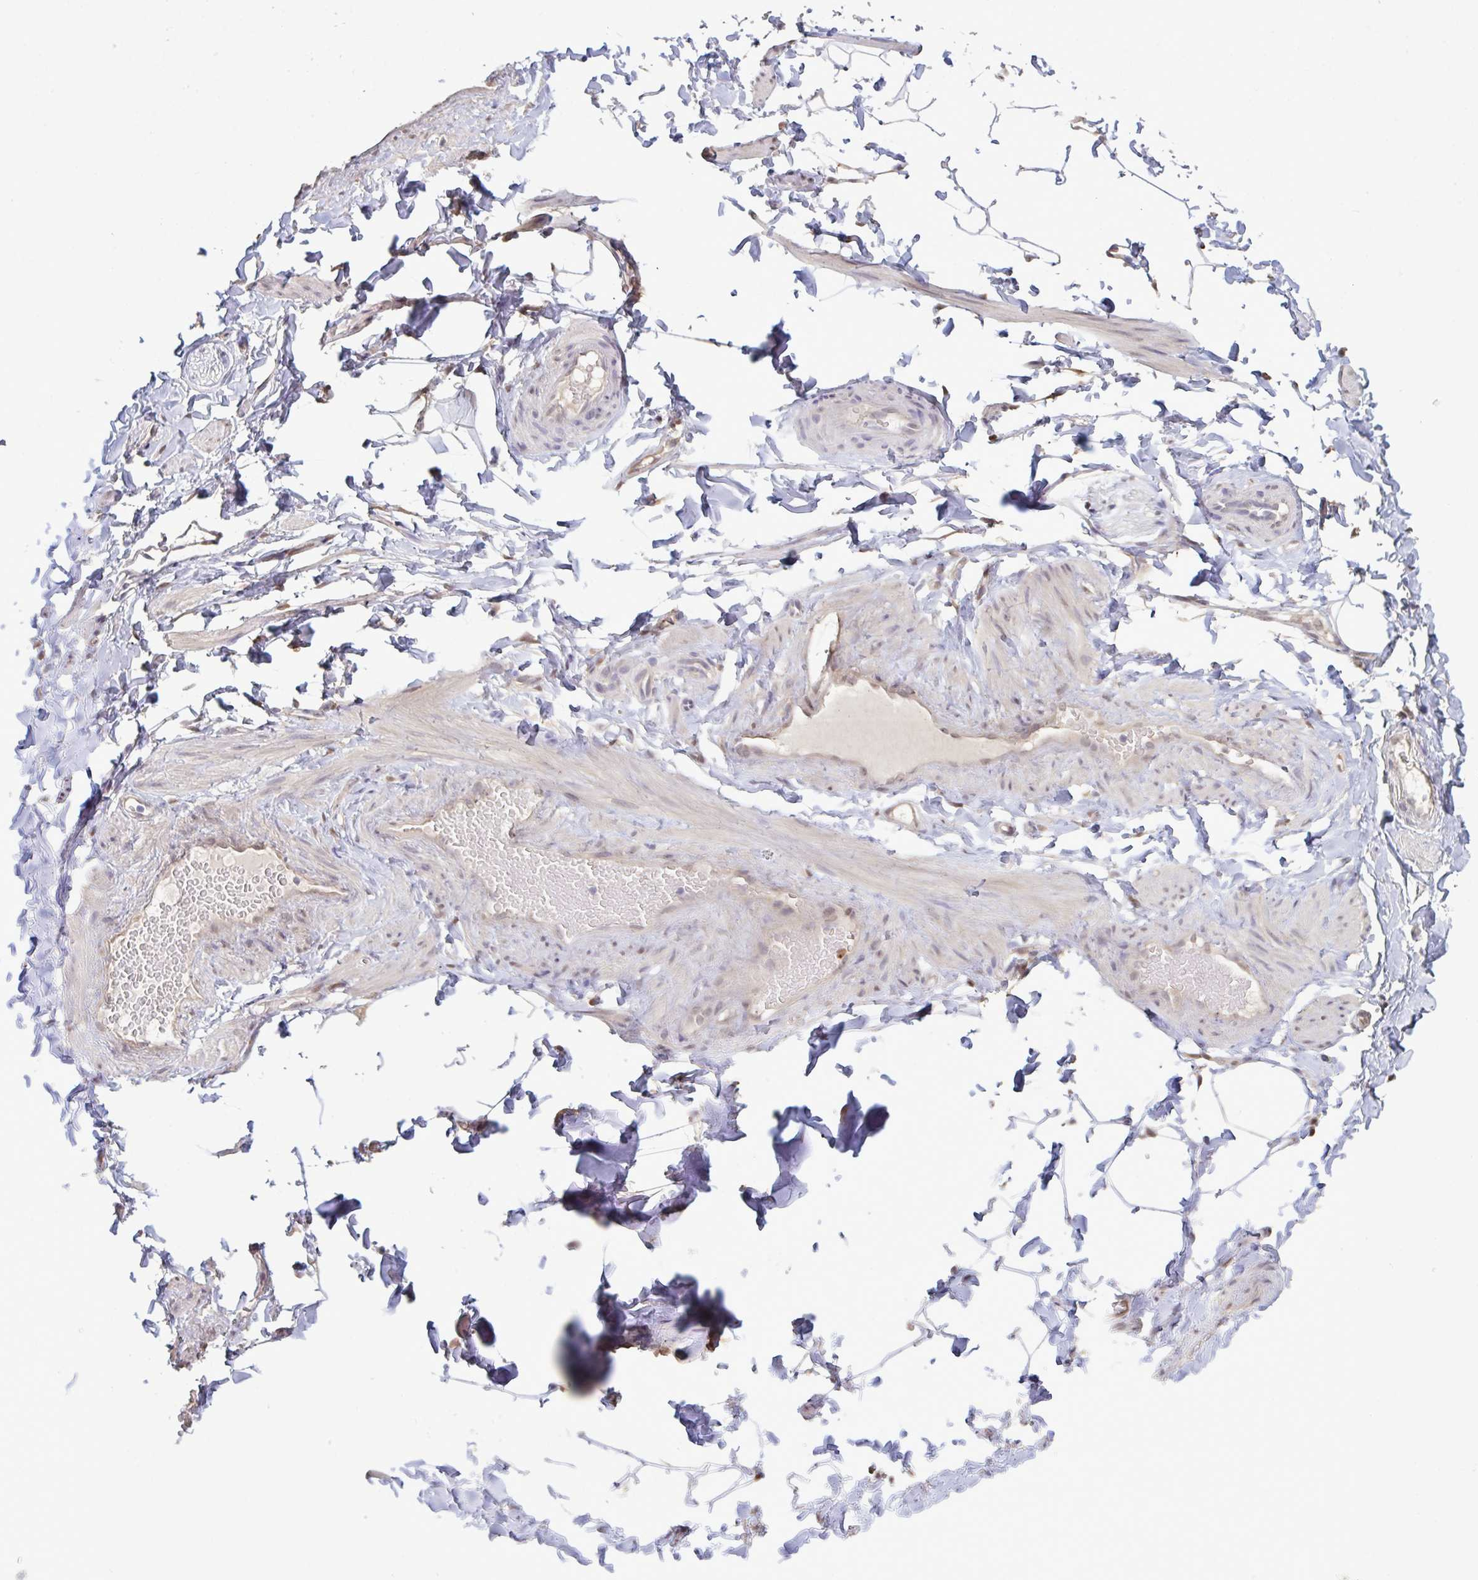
{"staining": {"intensity": "negative", "quantity": "none", "location": "none"}, "tissue": "adipose tissue", "cell_type": "Adipocytes", "image_type": "normal", "snomed": [{"axis": "morphology", "description": "Normal tissue, NOS"}, {"axis": "topography", "description": "Soft tissue"}, {"axis": "topography", "description": "Adipose tissue"}, {"axis": "topography", "description": "Vascular tissue"}, {"axis": "topography", "description": "Peripheral nerve tissue"}], "caption": "Immunohistochemistry image of normal human adipose tissue stained for a protein (brown), which displays no staining in adipocytes.", "gene": "SETD7", "patient": {"sex": "male", "age": 29}}